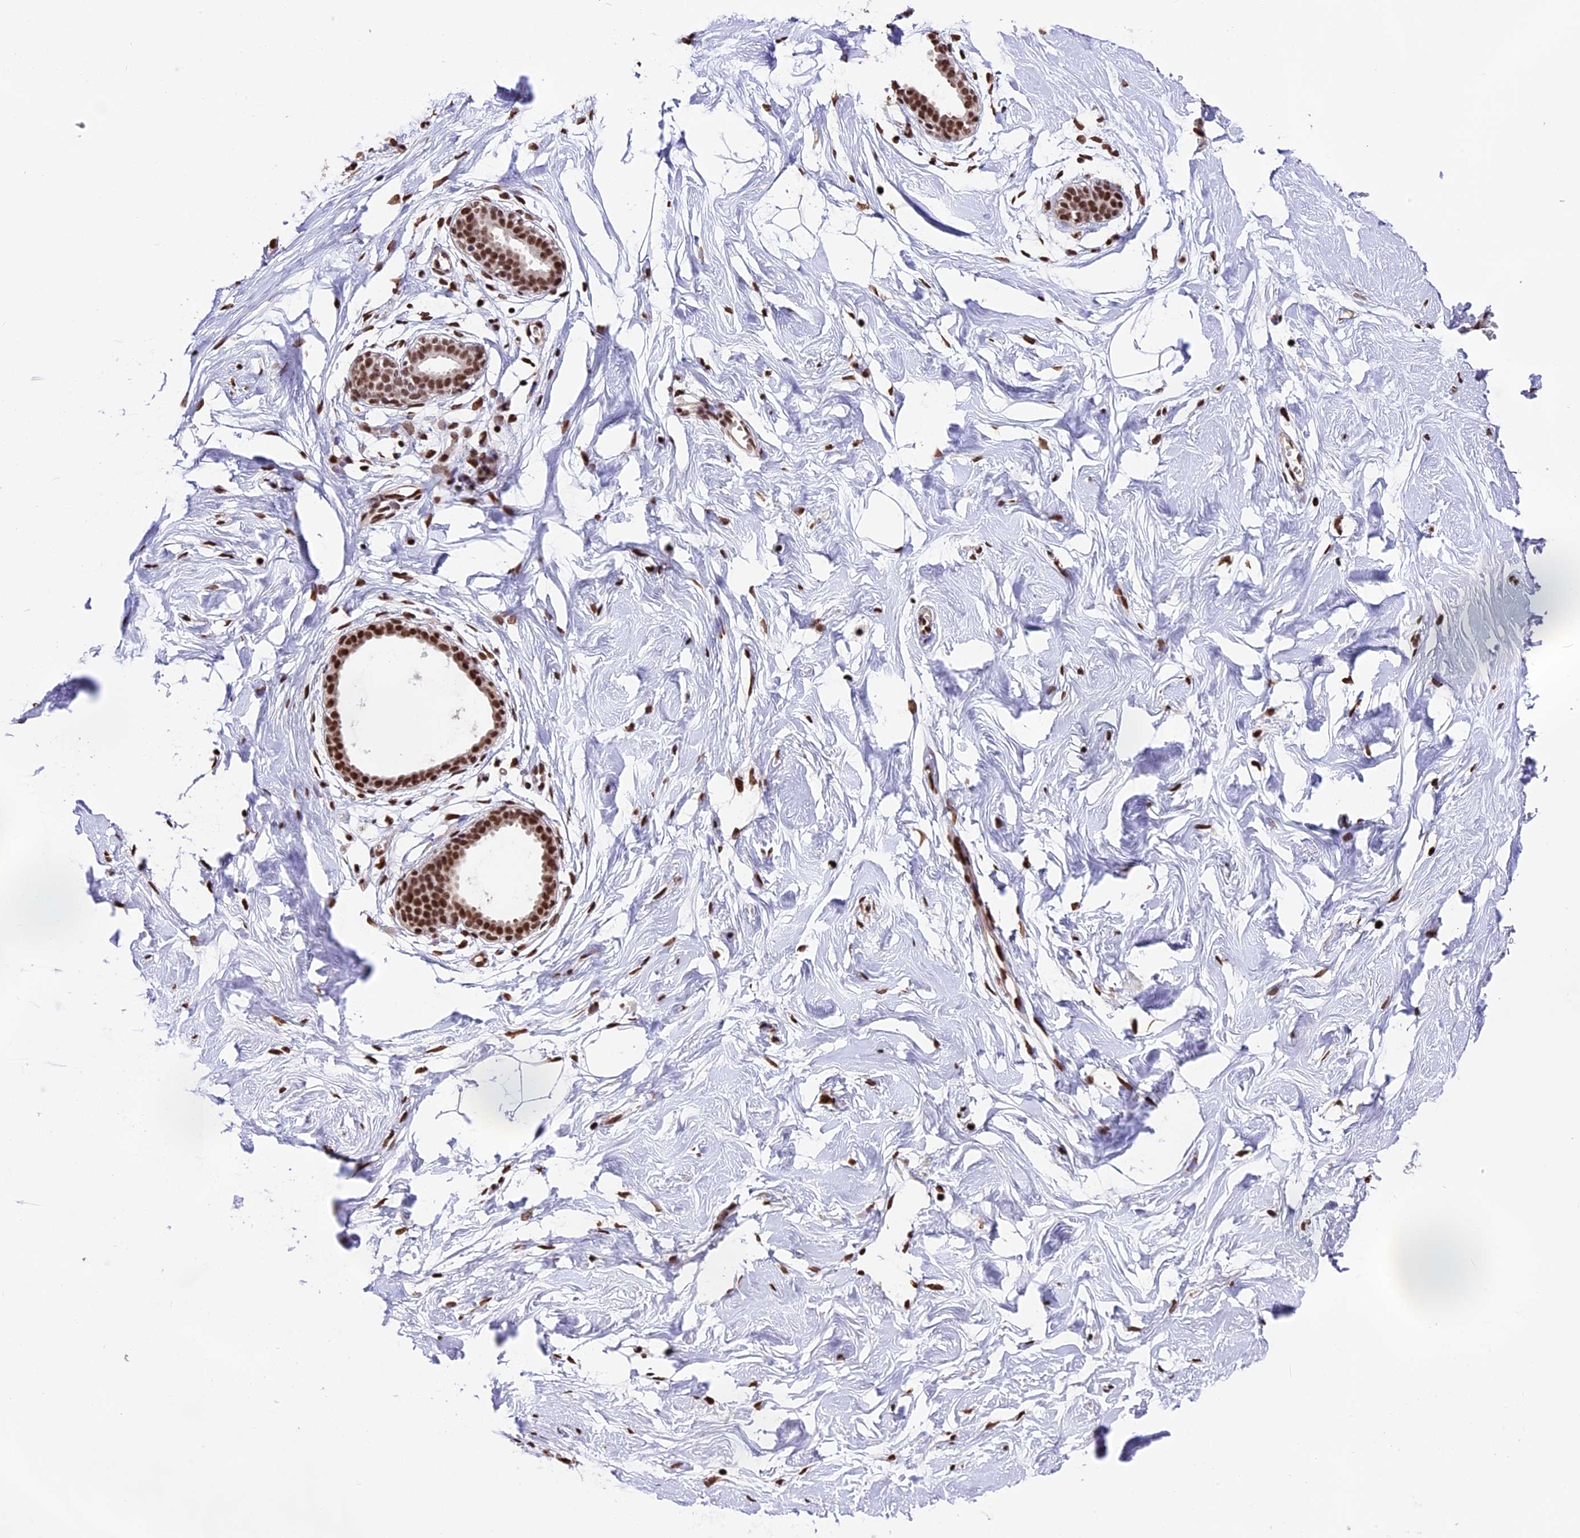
{"staining": {"intensity": "strong", "quantity": ">75%", "location": "nuclear"}, "tissue": "breast", "cell_type": "Adipocytes", "image_type": "normal", "snomed": [{"axis": "morphology", "description": "Normal tissue, NOS"}, {"axis": "morphology", "description": "Adenoma, NOS"}, {"axis": "topography", "description": "Breast"}], "caption": "IHC (DAB (3,3'-diaminobenzidine)) staining of unremarkable breast demonstrates strong nuclear protein staining in approximately >75% of adipocytes.", "gene": "POLR3E", "patient": {"sex": "female", "age": 23}}